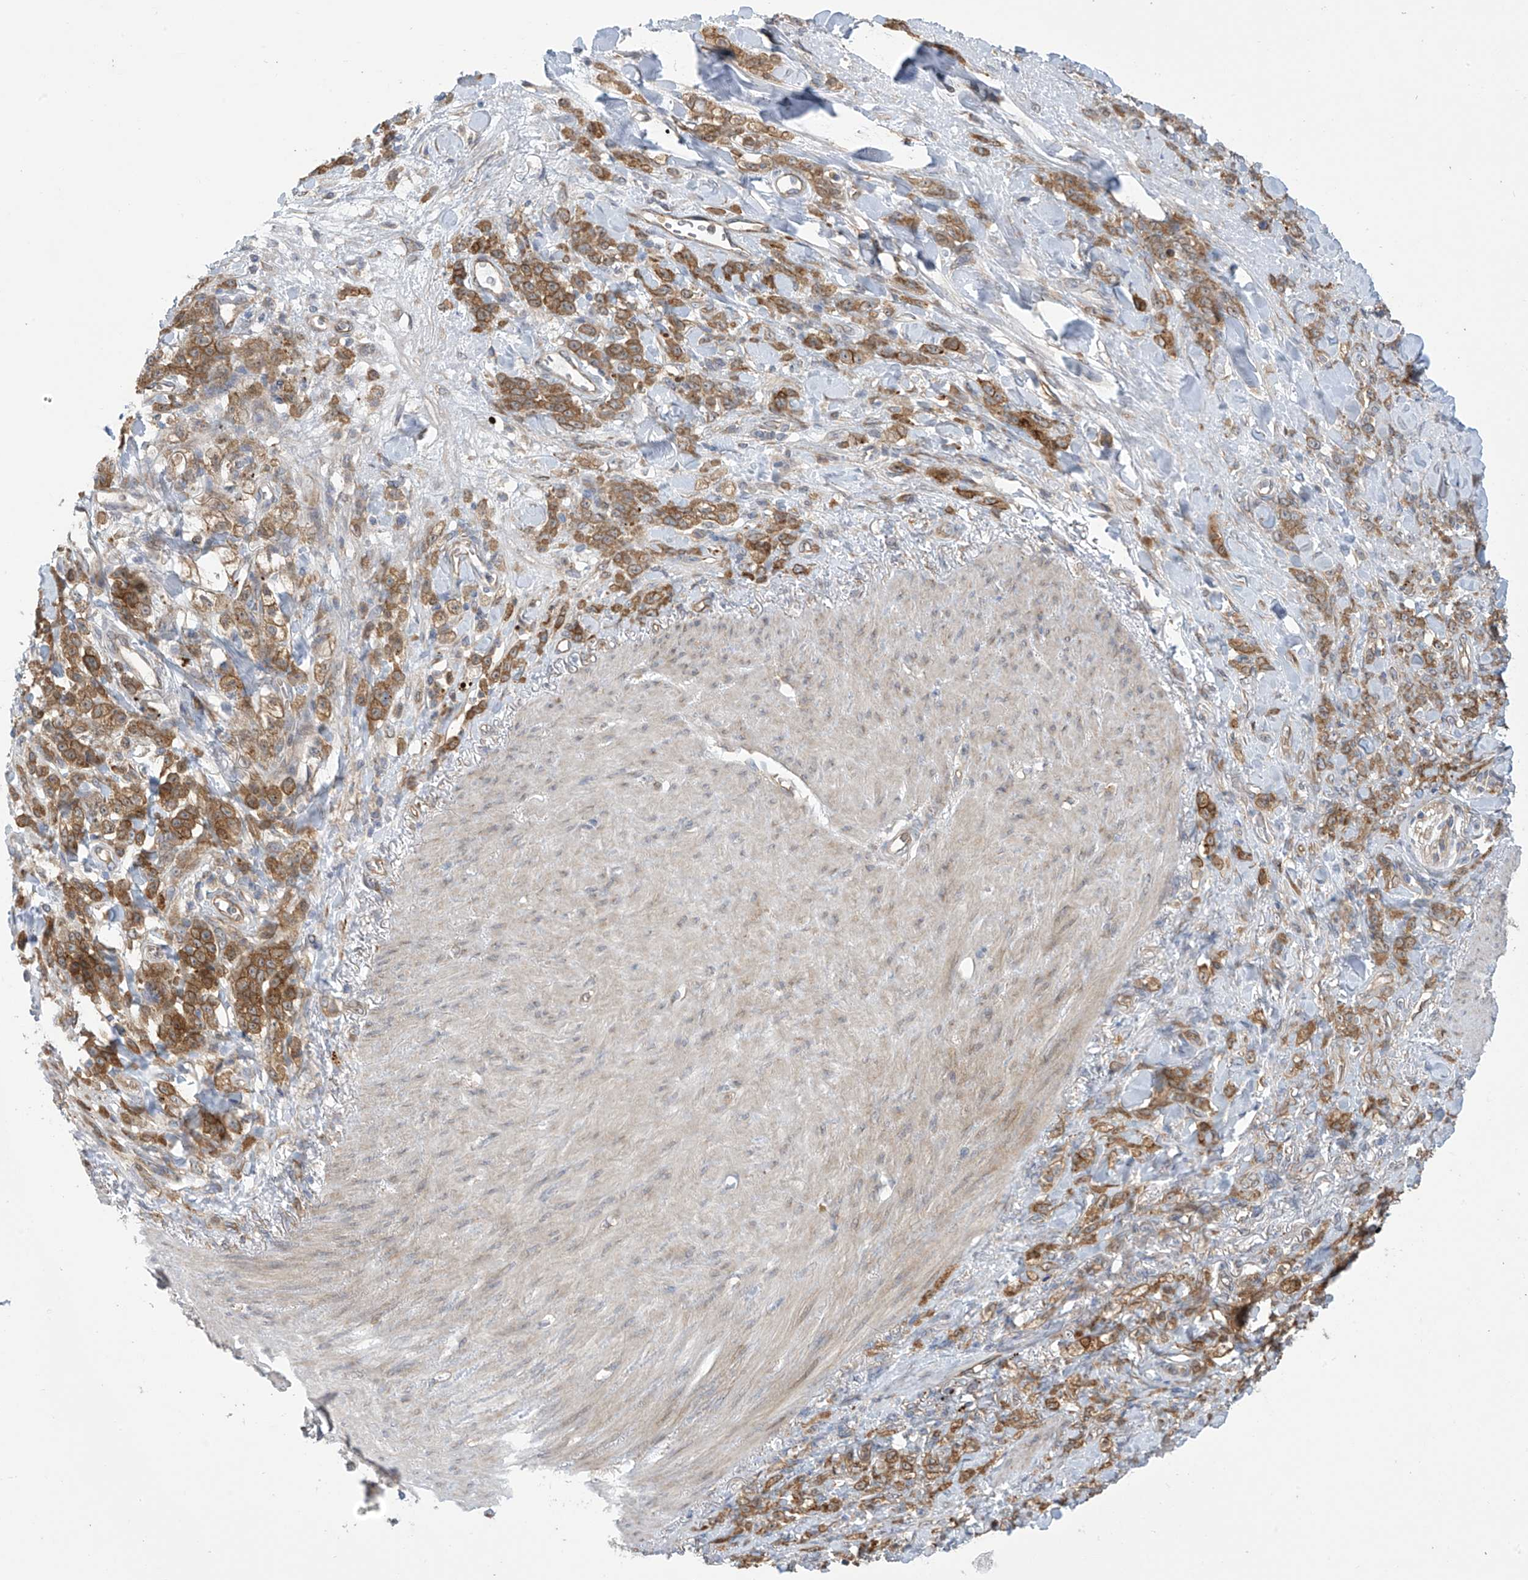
{"staining": {"intensity": "moderate", "quantity": ">75%", "location": "cytoplasmic/membranous"}, "tissue": "stomach cancer", "cell_type": "Tumor cells", "image_type": "cancer", "snomed": [{"axis": "morphology", "description": "Normal tissue, NOS"}, {"axis": "morphology", "description": "Adenocarcinoma, NOS"}, {"axis": "topography", "description": "Stomach"}], "caption": "Protein expression analysis of human stomach cancer reveals moderate cytoplasmic/membranous positivity in about >75% of tumor cells.", "gene": "KIAA1522", "patient": {"sex": "male", "age": 82}}